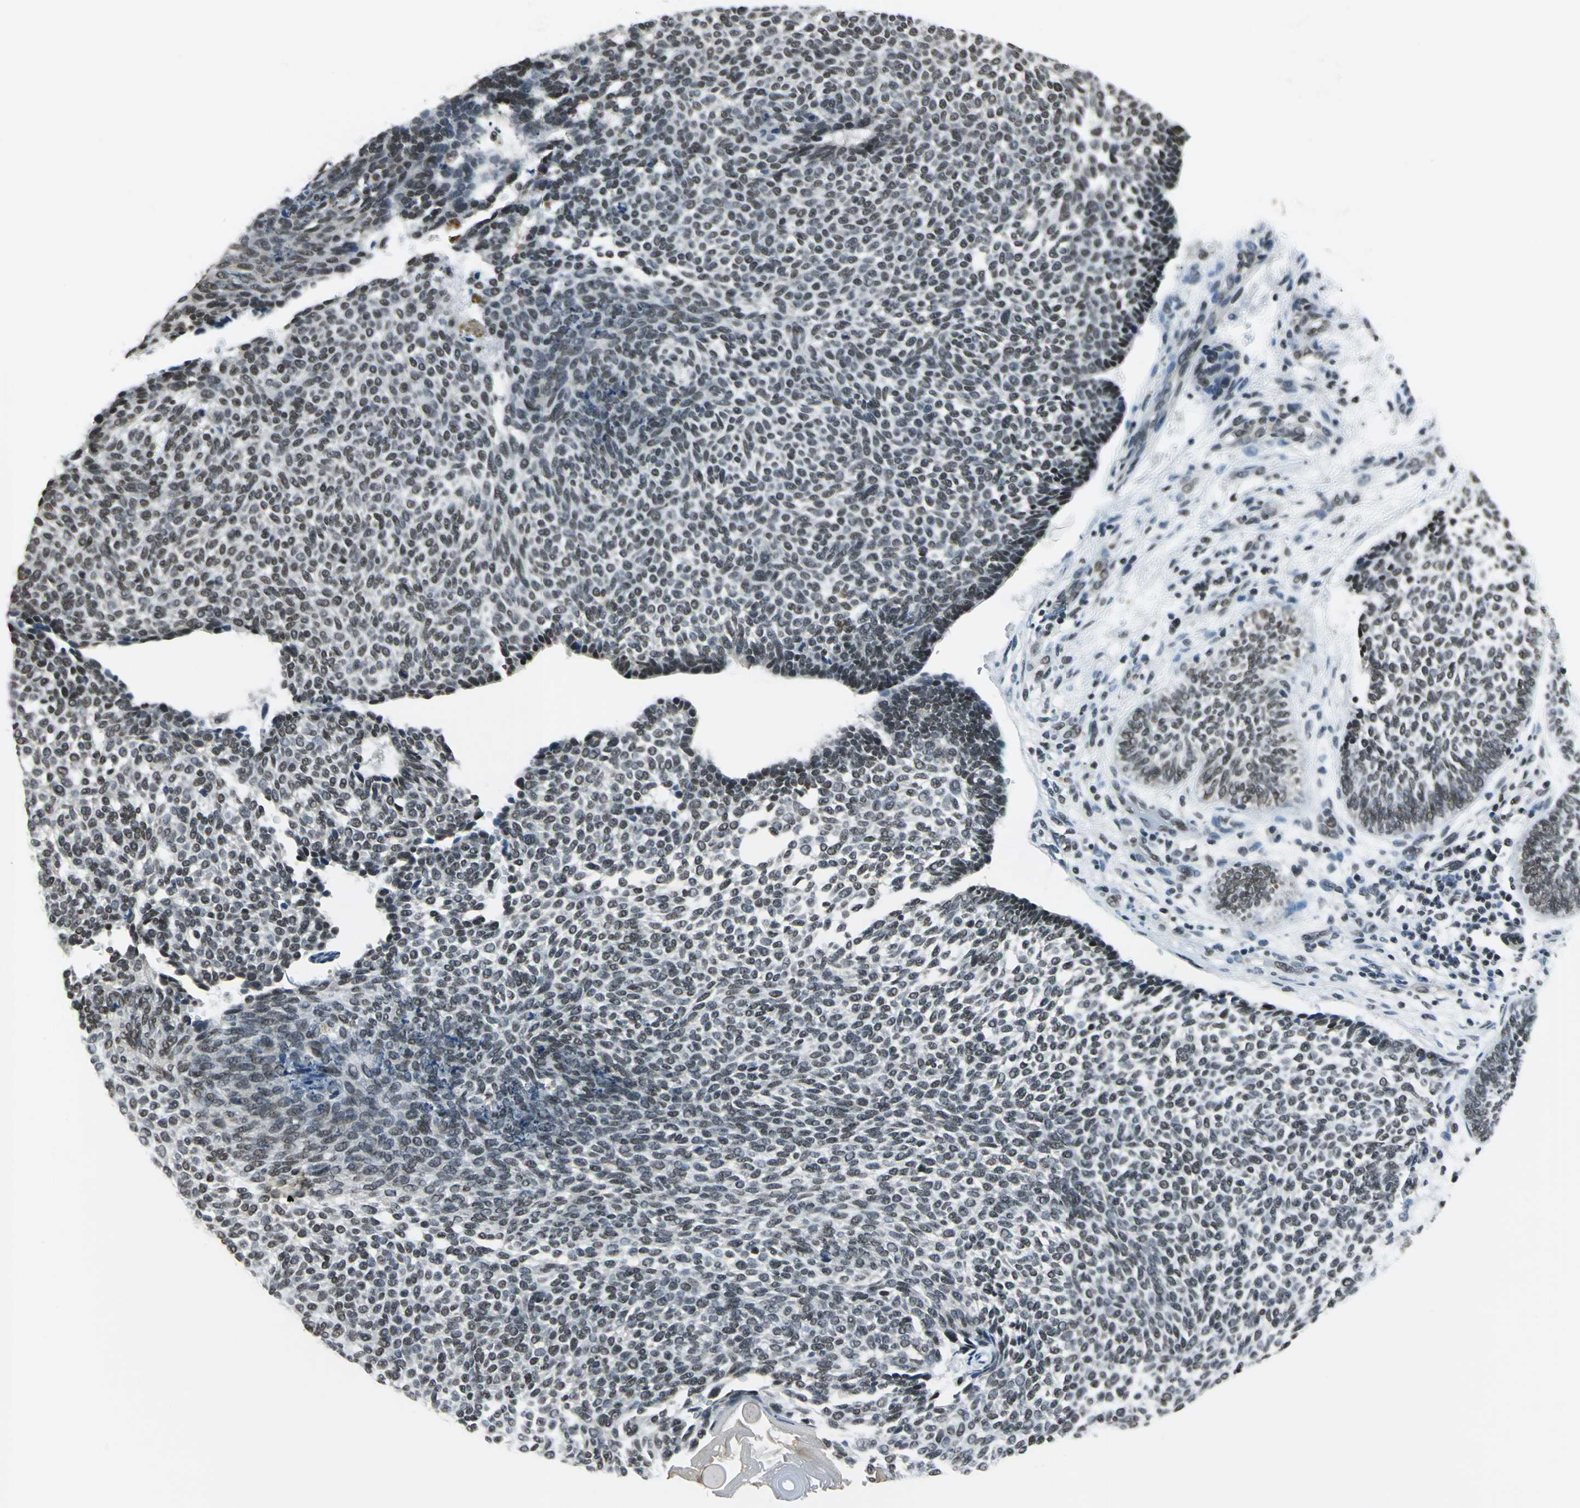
{"staining": {"intensity": "moderate", "quantity": ">75%", "location": "nuclear"}, "tissue": "skin cancer", "cell_type": "Tumor cells", "image_type": "cancer", "snomed": [{"axis": "morphology", "description": "Normal tissue, NOS"}, {"axis": "morphology", "description": "Basal cell carcinoma"}, {"axis": "topography", "description": "Skin"}], "caption": "Immunohistochemical staining of skin cancer (basal cell carcinoma) exhibits medium levels of moderate nuclear protein expression in about >75% of tumor cells.", "gene": "RBM14", "patient": {"sex": "male", "age": 87}}